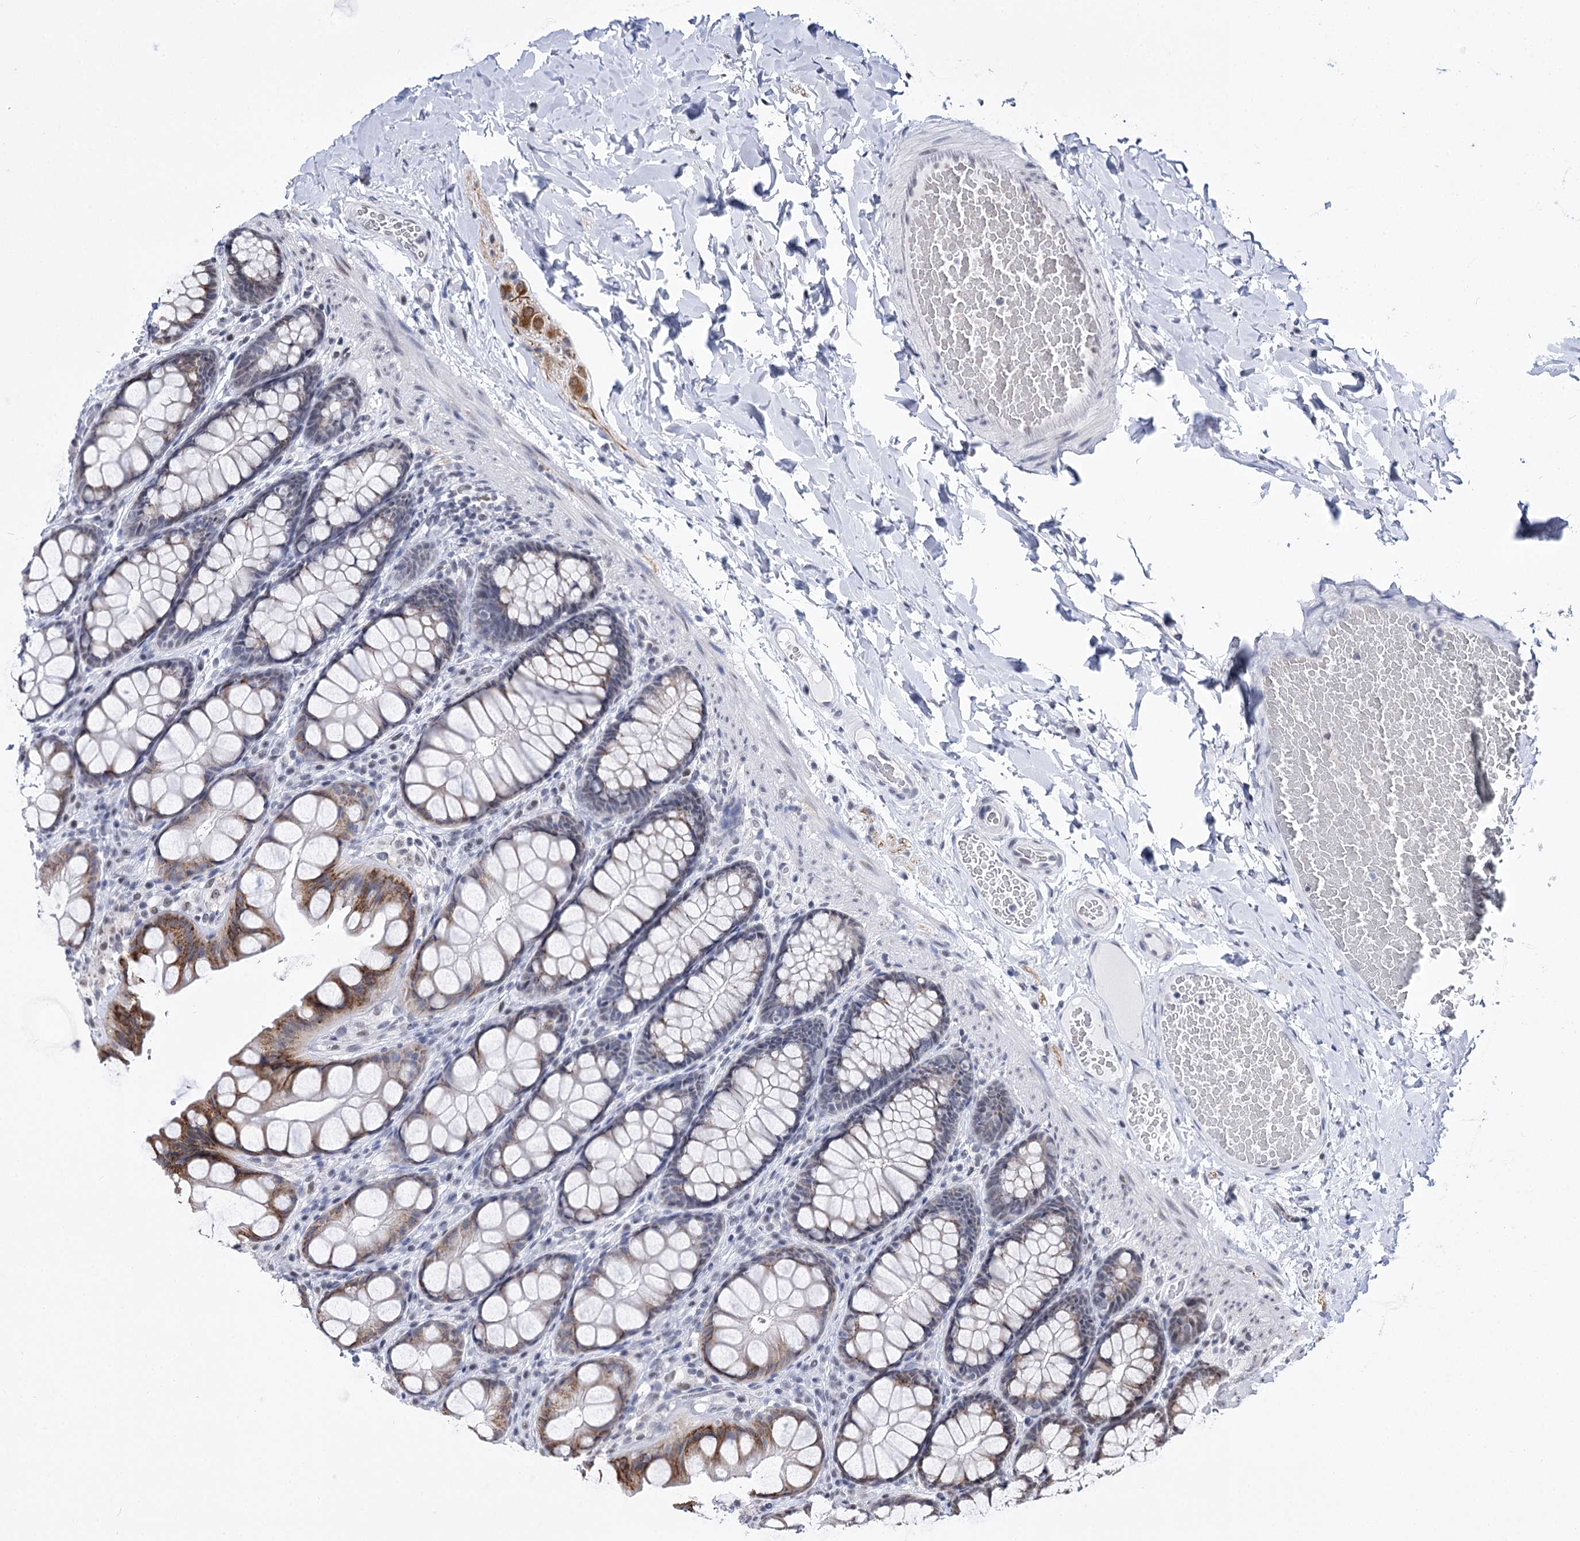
{"staining": {"intensity": "negative", "quantity": "none", "location": "none"}, "tissue": "colon", "cell_type": "Endothelial cells", "image_type": "normal", "snomed": [{"axis": "morphology", "description": "Normal tissue, NOS"}, {"axis": "topography", "description": "Colon"}], "caption": "High power microscopy photomicrograph of an immunohistochemistry micrograph of normal colon, revealing no significant staining in endothelial cells.", "gene": "POU4F3", "patient": {"sex": "male", "age": 47}}